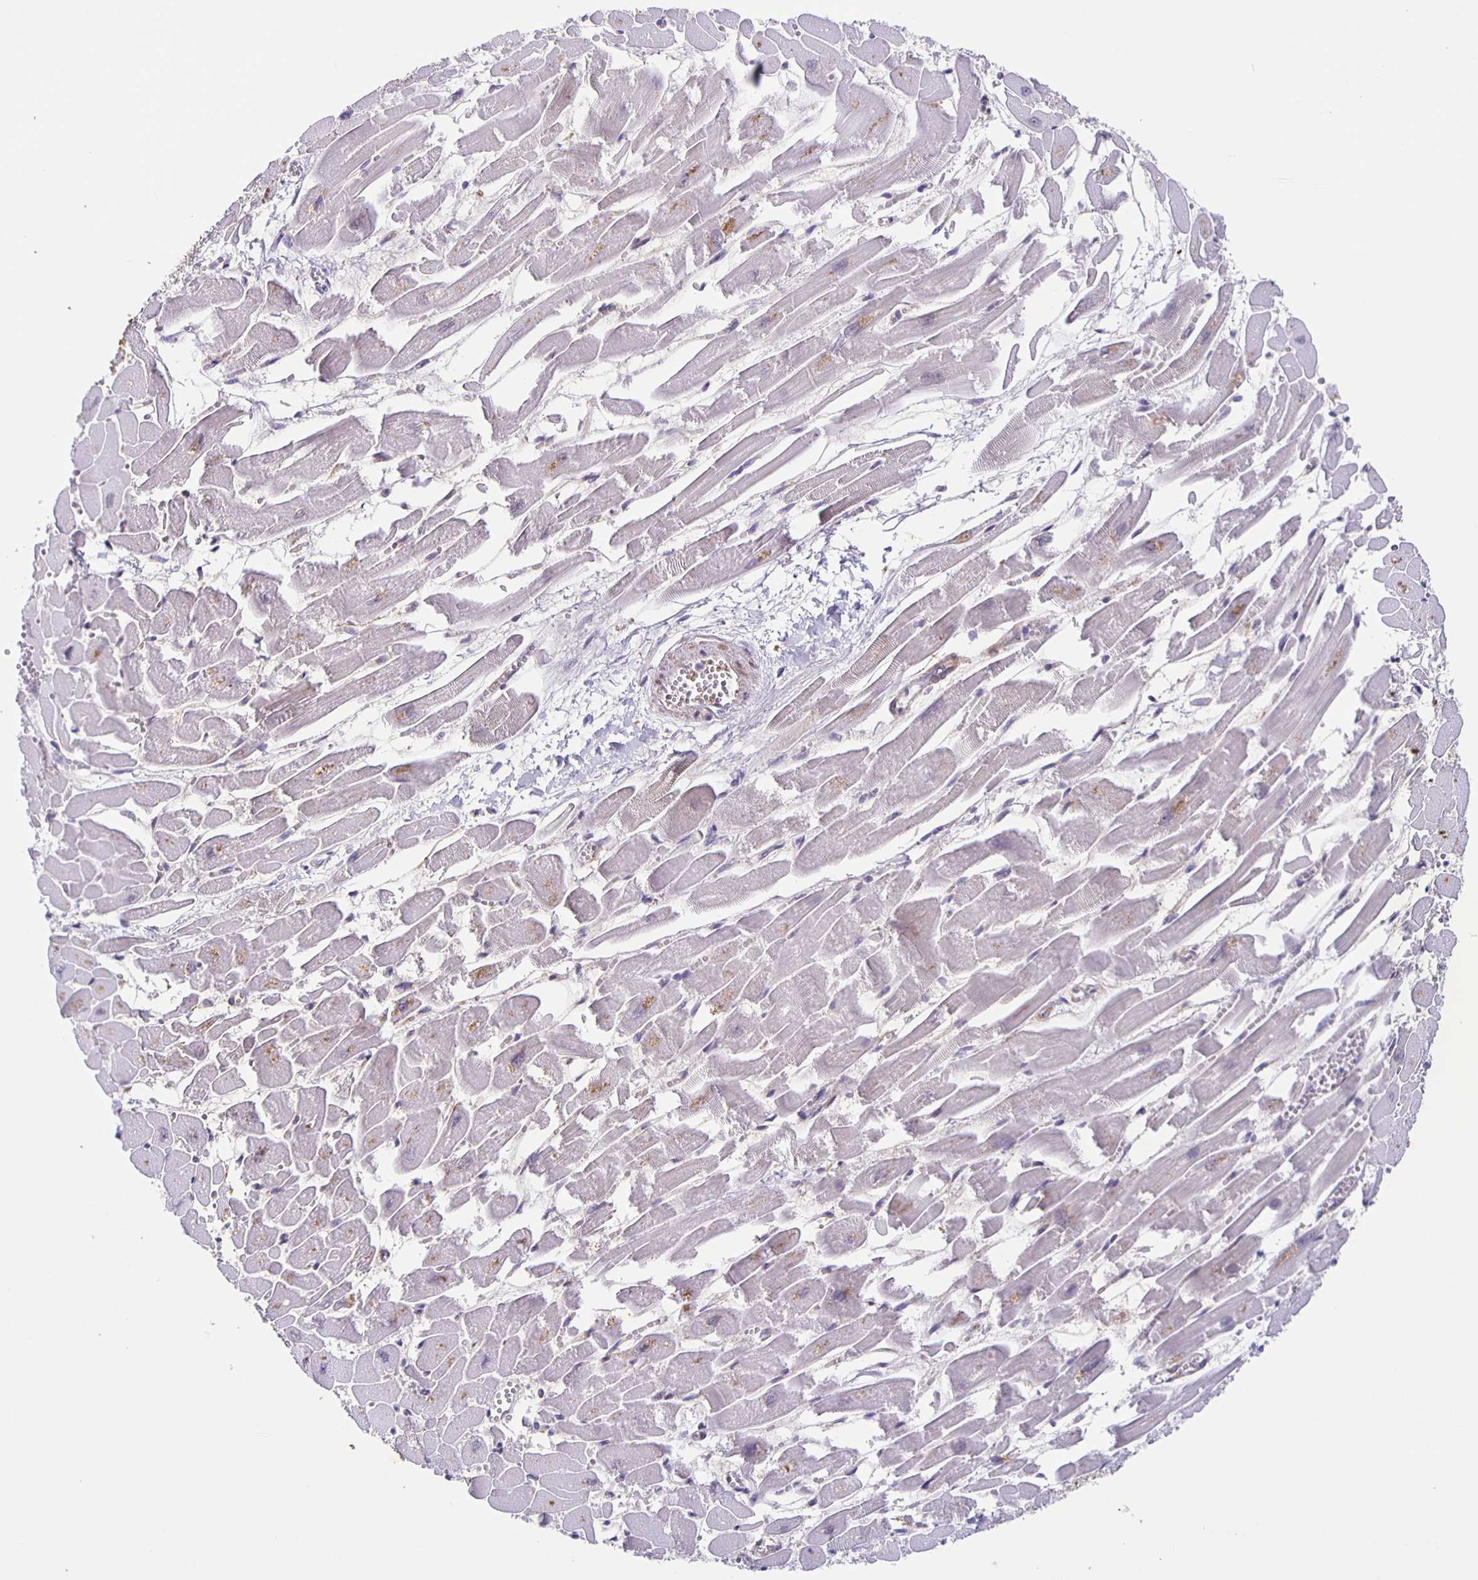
{"staining": {"intensity": "weak", "quantity": "25%-75%", "location": "cytoplasmic/membranous,nuclear"}, "tissue": "heart muscle", "cell_type": "Cardiomyocytes", "image_type": "normal", "snomed": [{"axis": "morphology", "description": "Normal tissue, NOS"}, {"axis": "topography", "description": "Heart"}], "caption": "A micrograph showing weak cytoplasmic/membranous,nuclear staining in approximately 25%-75% of cardiomyocytes in benign heart muscle, as visualized by brown immunohistochemical staining.", "gene": "TPPP", "patient": {"sex": "female", "age": 52}}